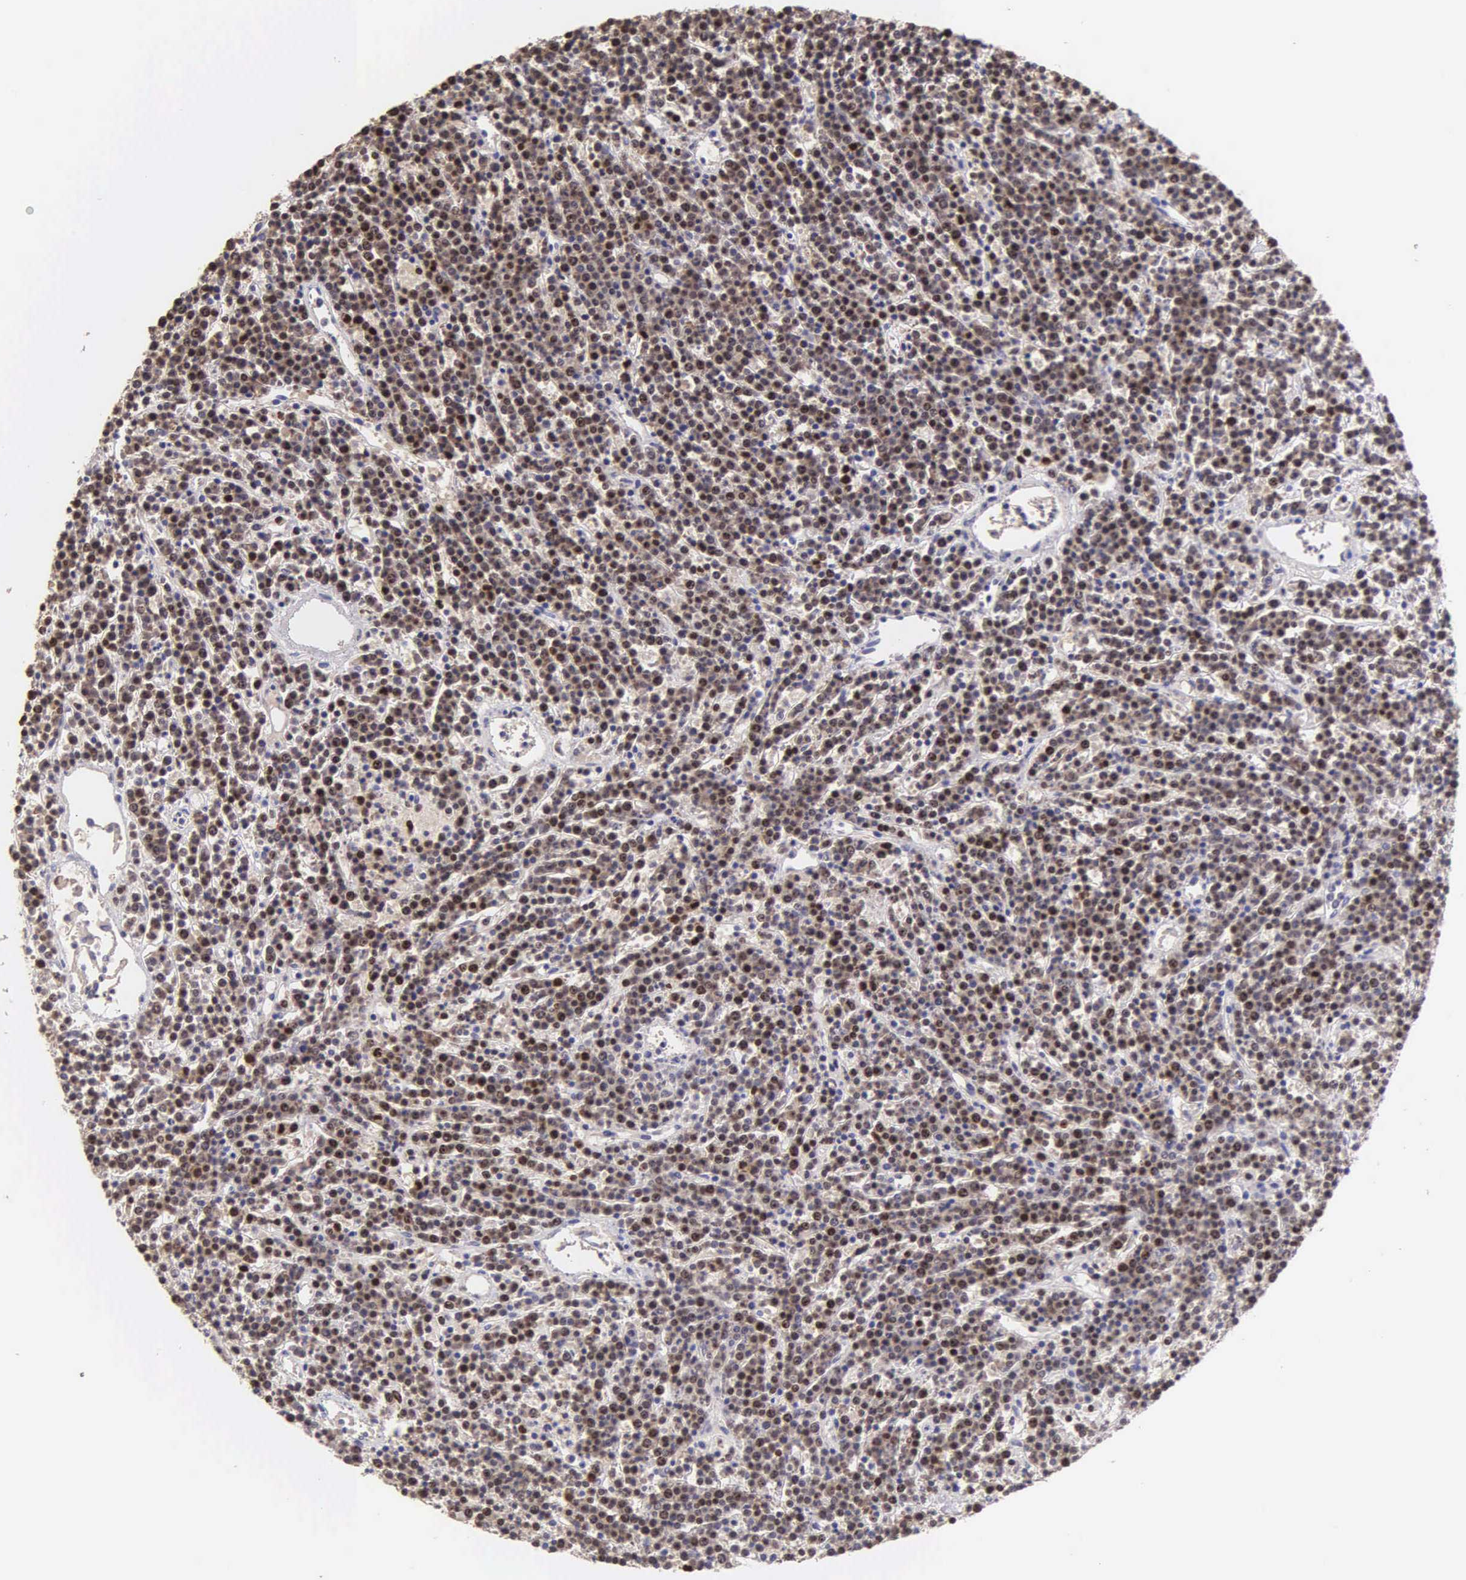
{"staining": {"intensity": "strong", "quantity": ">75%", "location": "nuclear"}, "tissue": "lymphoma", "cell_type": "Tumor cells", "image_type": "cancer", "snomed": [{"axis": "morphology", "description": "Malignant lymphoma, non-Hodgkin's type, High grade"}, {"axis": "topography", "description": "Ovary"}], "caption": "About >75% of tumor cells in malignant lymphoma, non-Hodgkin's type (high-grade) exhibit strong nuclear protein staining as visualized by brown immunohistochemical staining.", "gene": "MKI67", "patient": {"sex": "female", "age": 56}}